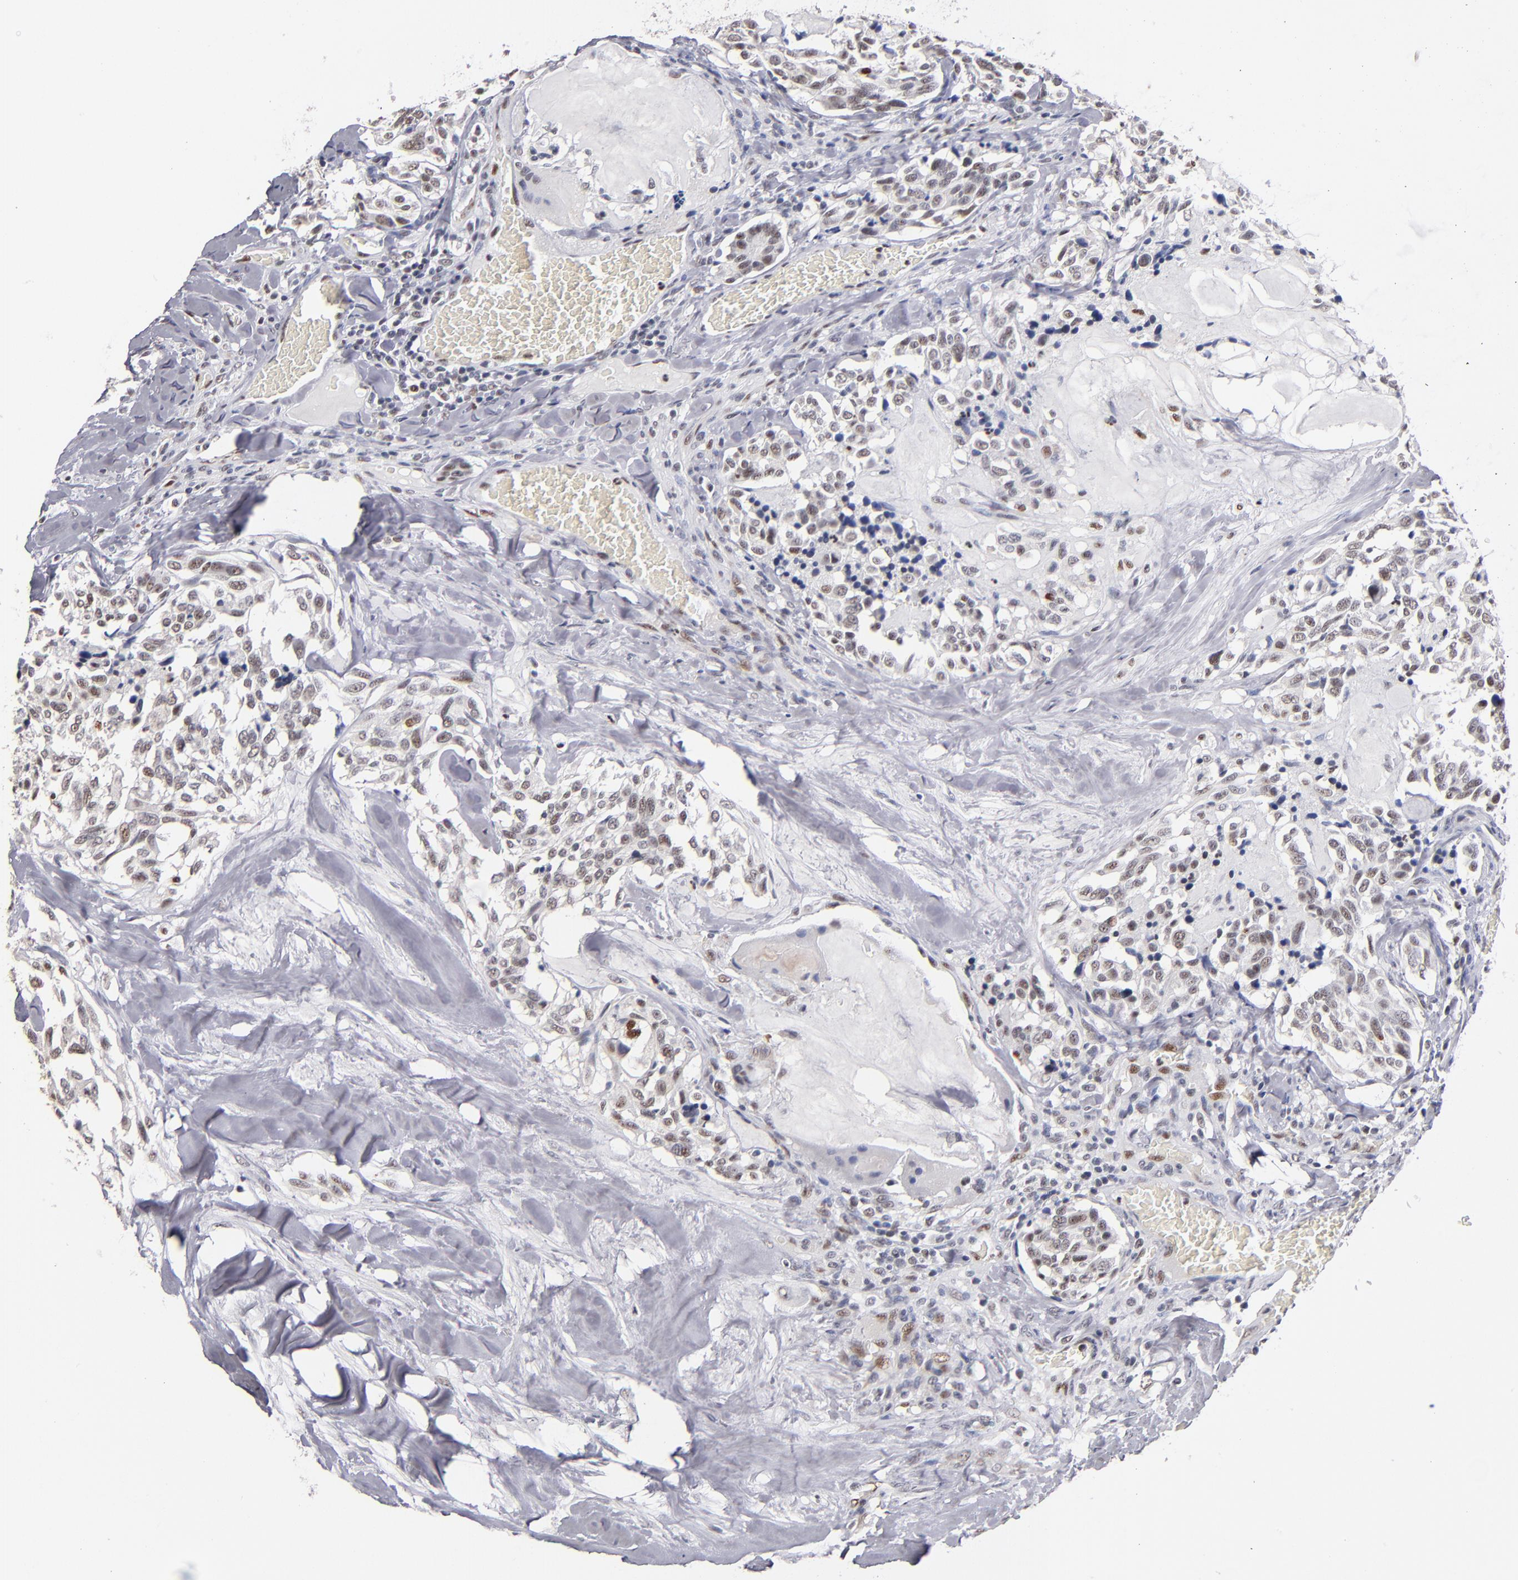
{"staining": {"intensity": "weak", "quantity": "25%-75%", "location": "nuclear"}, "tissue": "thyroid cancer", "cell_type": "Tumor cells", "image_type": "cancer", "snomed": [{"axis": "morphology", "description": "Carcinoma, NOS"}, {"axis": "morphology", "description": "Carcinoid, malignant, NOS"}, {"axis": "topography", "description": "Thyroid gland"}], "caption": "Thyroid cancer stained with DAB (3,3'-diaminobenzidine) IHC exhibits low levels of weak nuclear staining in approximately 25%-75% of tumor cells.", "gene": "MN1", "patient": {"sex": "male", "age": 33}}